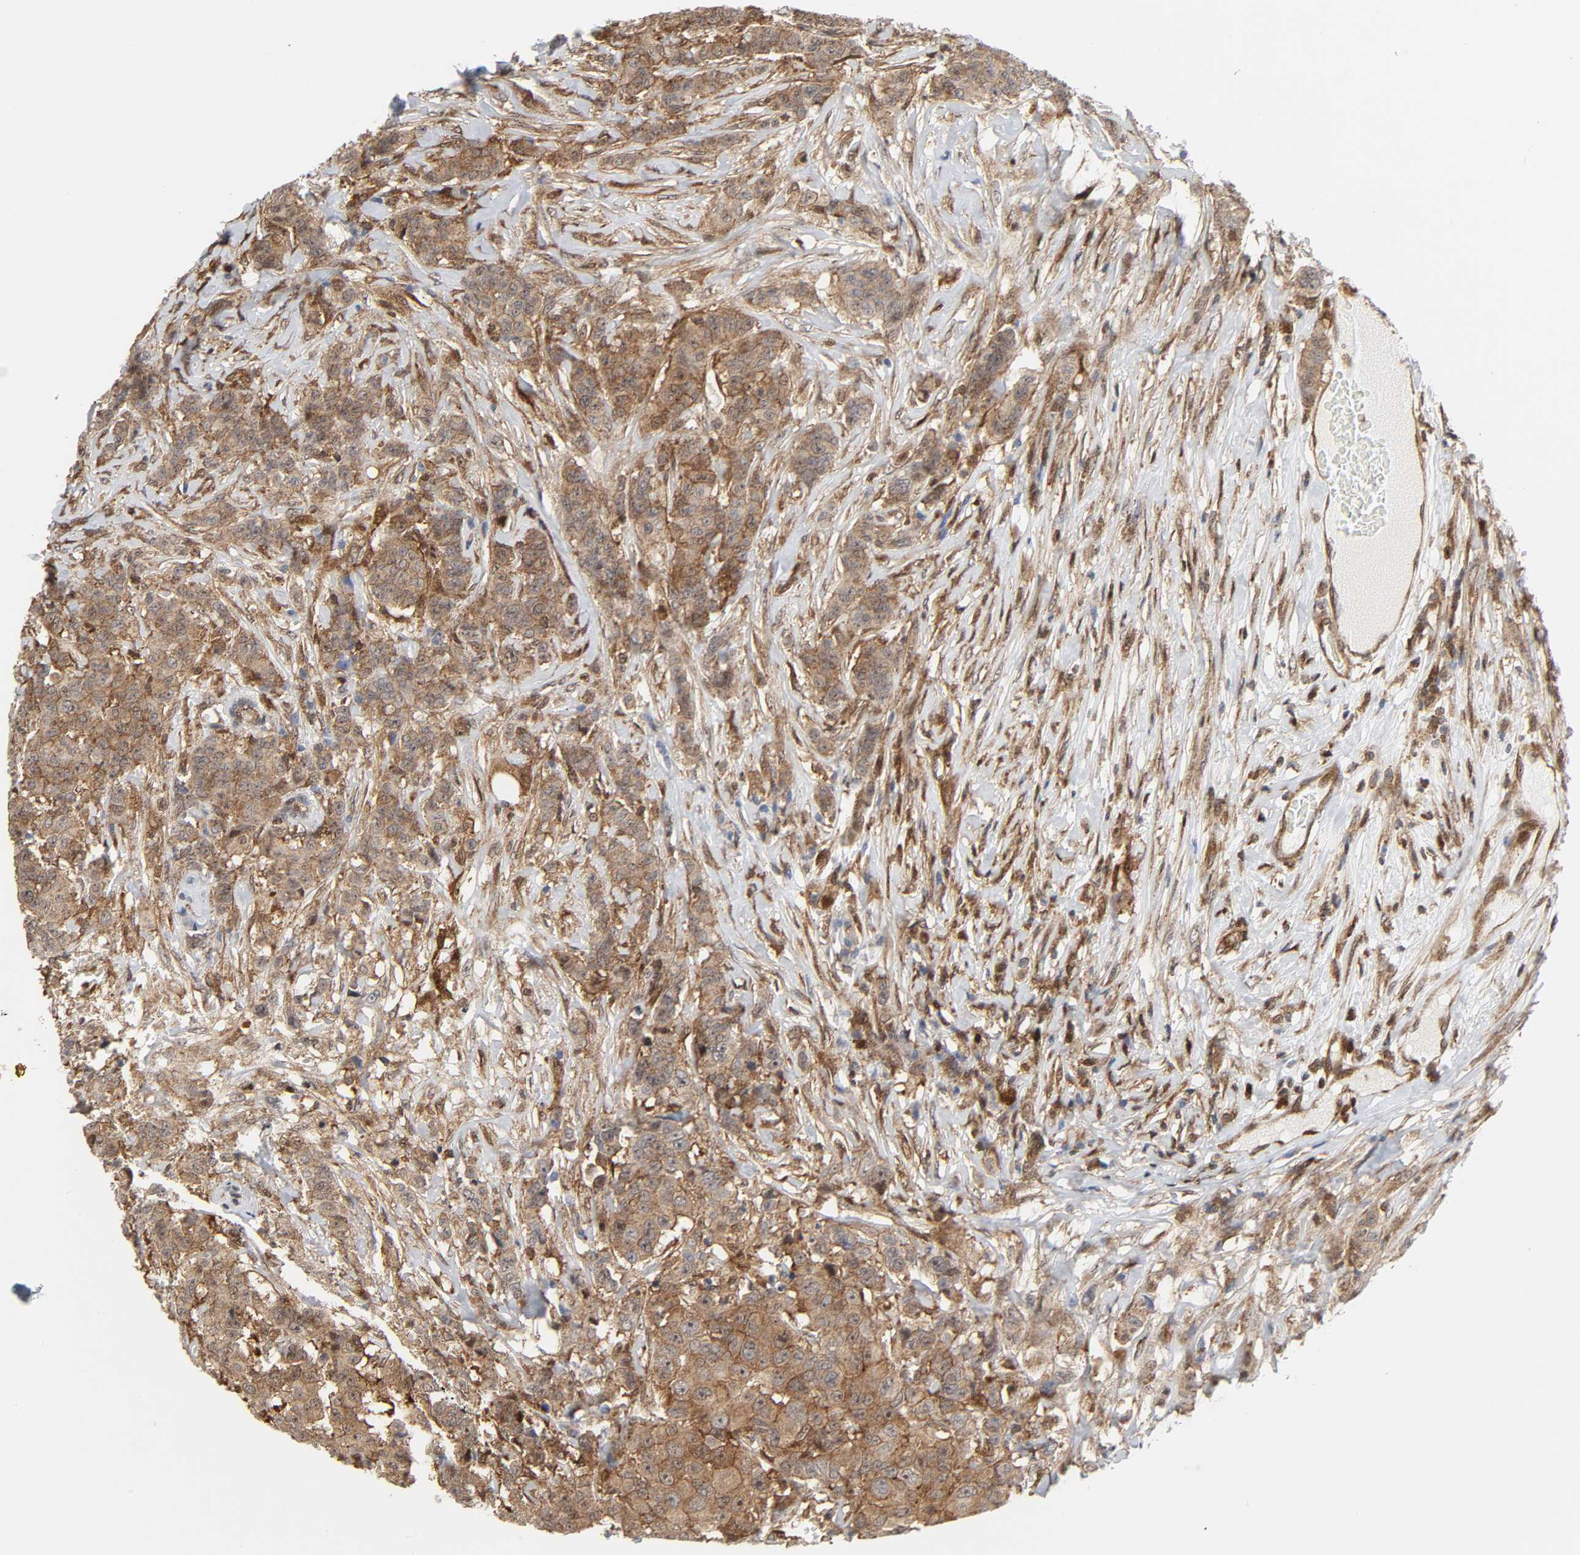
{"staining": {"intensity": "moderate", "quantity": "25%-75%", "location": "cytoplasmic/membranous"}, "tissue": "breast cancer", "cell_type": "Tumor cells", "image_type": "cancer", "snomed": [{"axis": "morphology", "description": "Duct carcinoma"}, {"axis": "topography", "description": "Breast"}], "caption": "Breast cancer stained for a protein (brown) shows moderate cytoplasmic/membranous positive expression in approximately 25%-75% of tumor cells.", "gene": "MAPK1", "patient": {"sex": "female", "age": 40}}